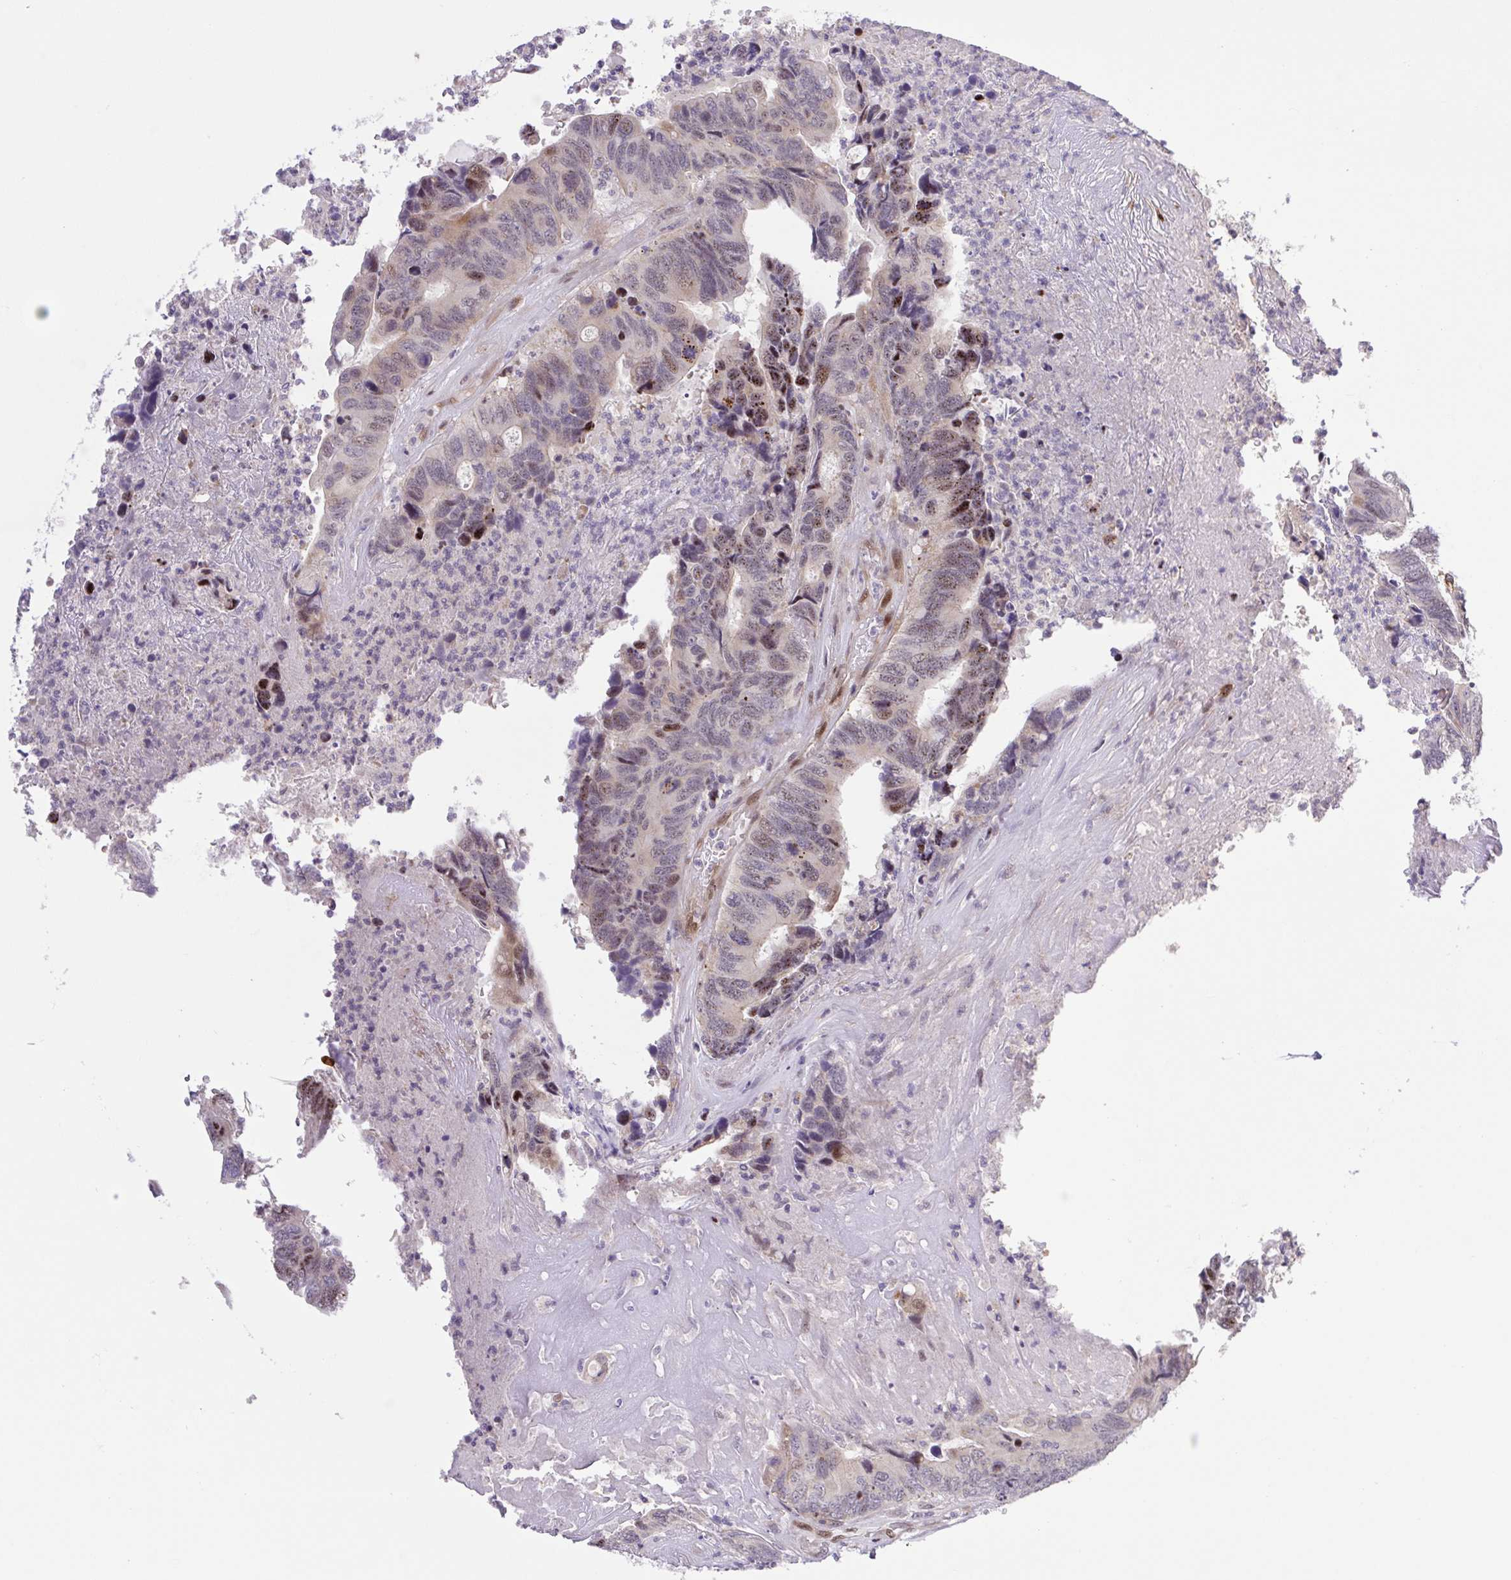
{"staining": {"intensity": "moderate", "quantity": "25%-75%", "location": "nuclear"}, "tissue": "colorectal cancer", "cell_type": "Tumor cells", "image_type": "cancer", "snomed": [{"axis": "morphology", "description": "Adenocarcinoma, NOS"}, {"axis": "topography", "description": "Colon"}], "caption": "Immunohistochemical staining of human colorectal adenocarcinoma shows medium levels of moderate nuclear protein positivity in about 25%-75% of tumor cells.", "gene": "ERG", "patient": {"sex": "female", "age": 67}}